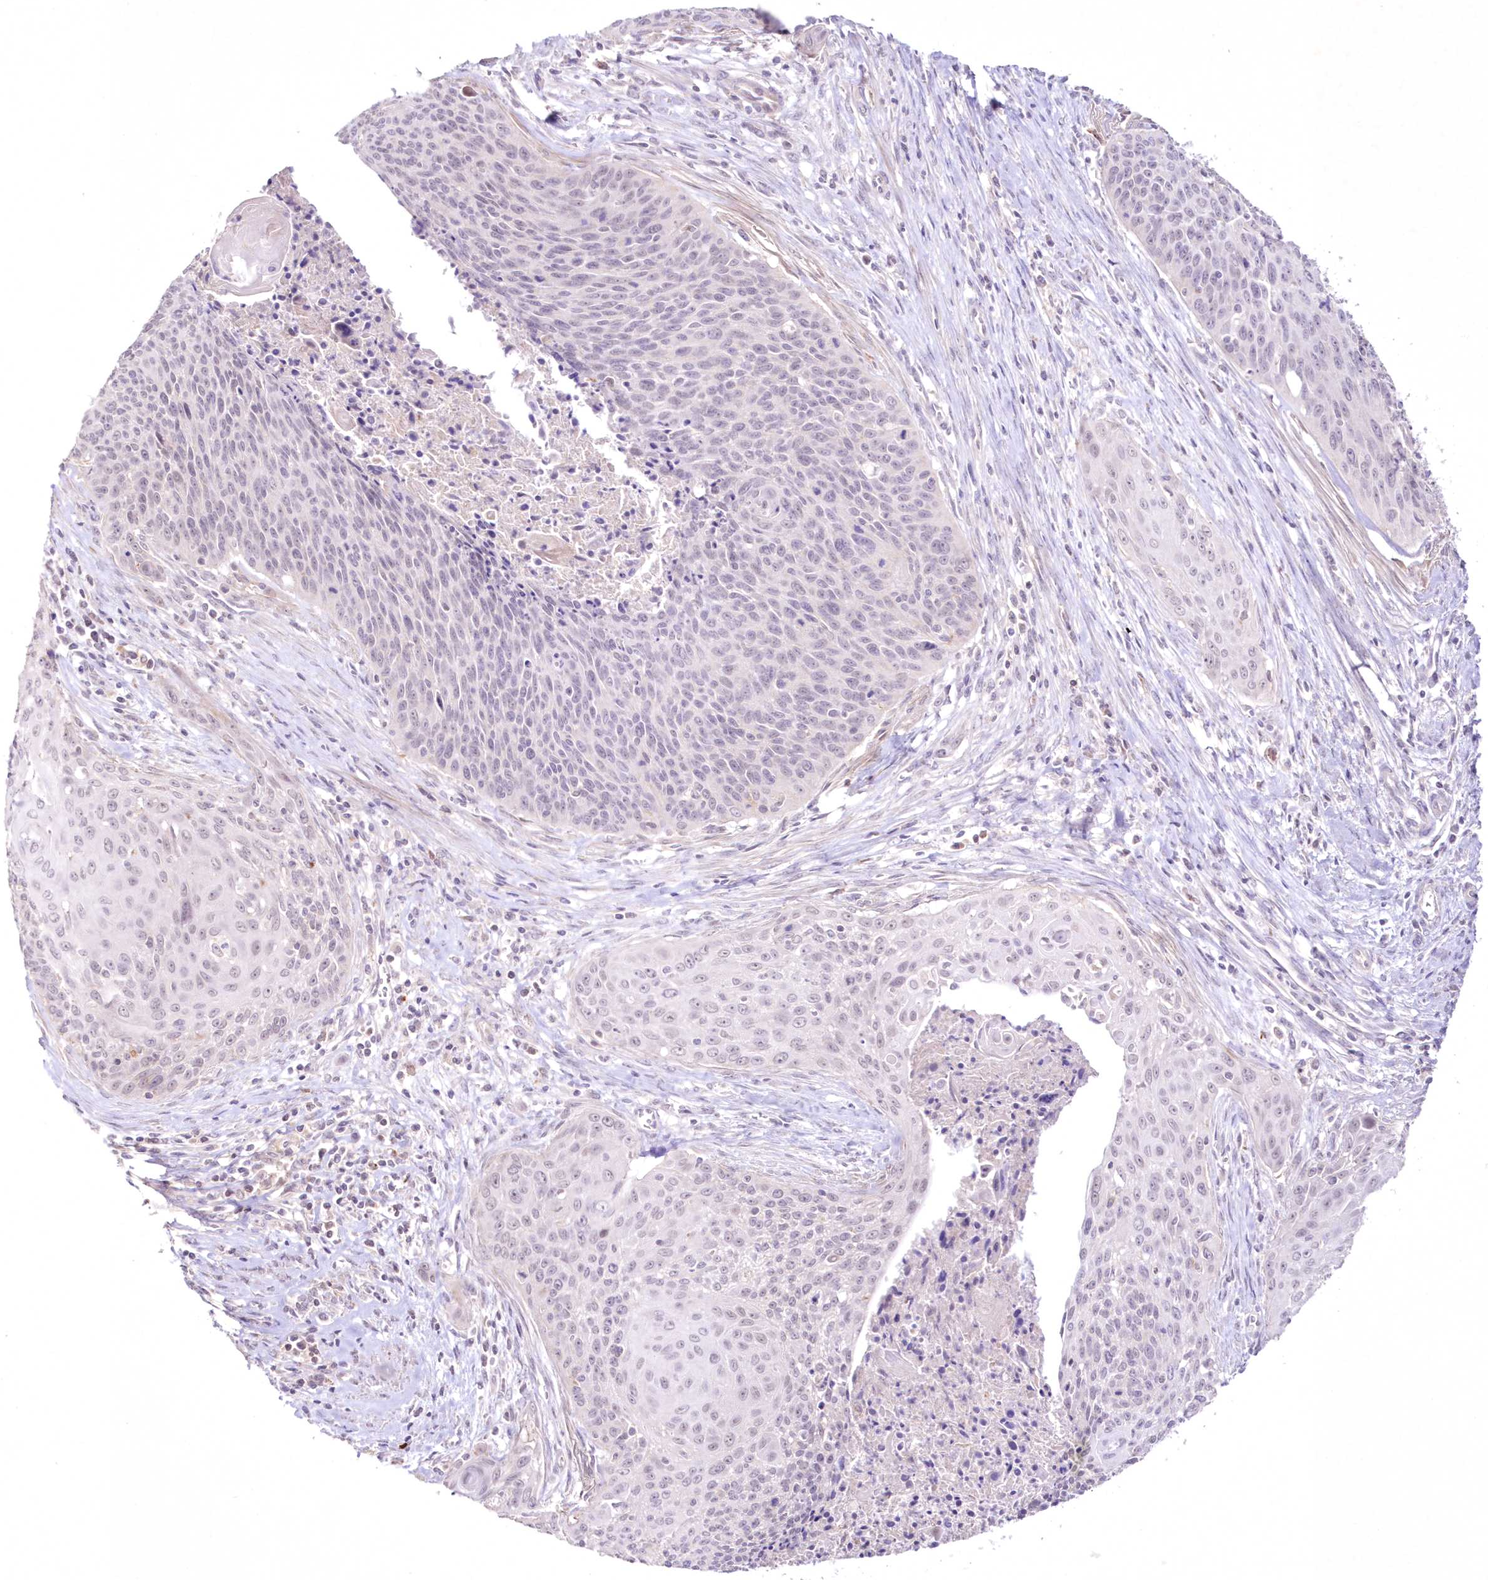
{"staining": {"intensity": "negative", "quantity": "none", "location": "none"}, "tissue": "cervical cancer", "cell_type": "Tumor cells", "image_type": "cancer", "snomed": [{"axis": "morphology", "description": "Squamous cell carcinoma, NOS"}, {"axis": "topography", "description": "Cervix"}], "caption": "Tumor cells are negative for protein expression in human squamous cell carcinoma (cervical).", "gene": "NEU4", "patient": {"sex": "female", "age": 55}}